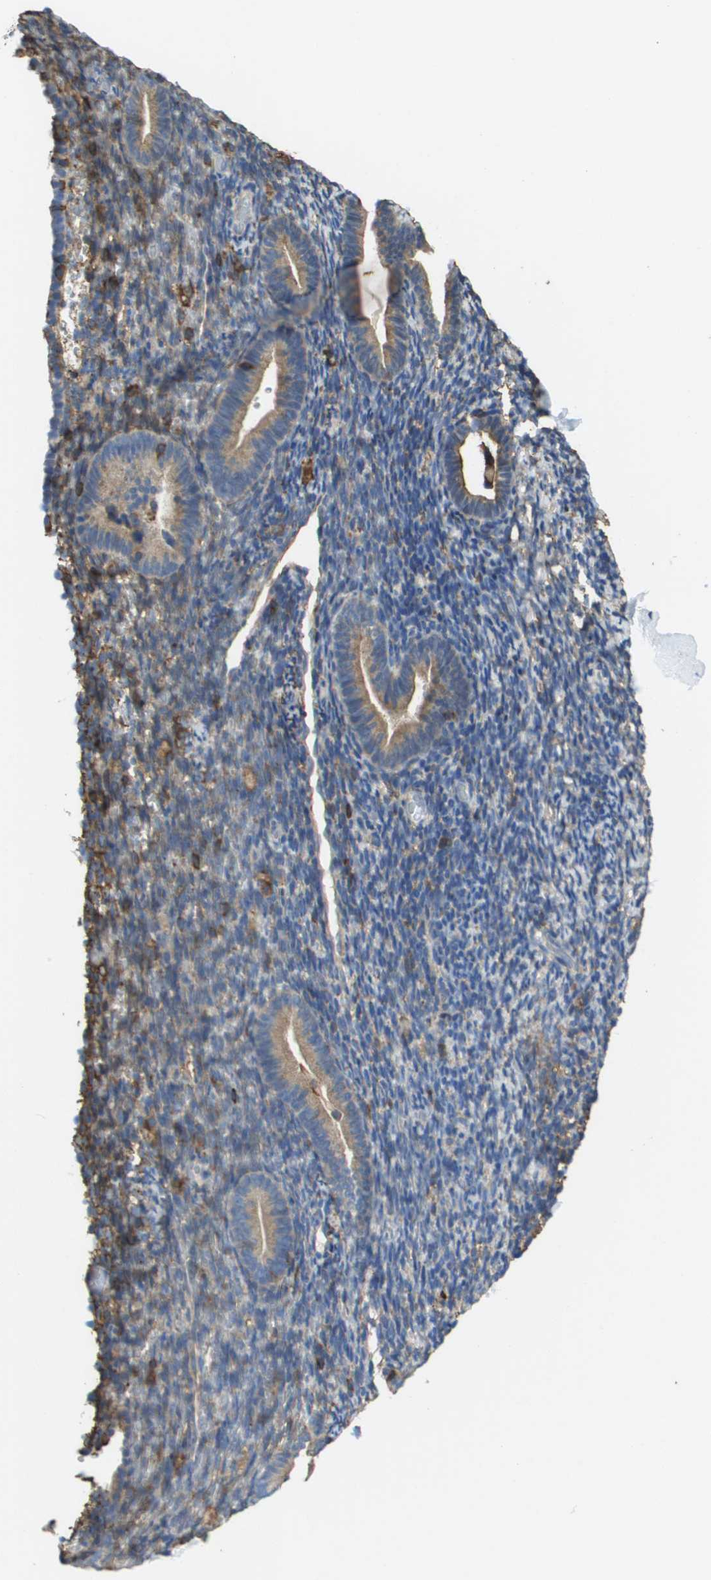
{"staining": {"intensity": "weak", "quantity": "25%-75%", "location": "cytoplasmic/membranous"}, "tissue": "endometrium", "cell_type": "Cells in endometrial stroma", "image_type": "normal", "snomed": [{"axis": "morphology", "description": "Normal tissue, NOS"}, {"axis": "topography", "description": "Endometrium"}], "caption": "Immunohistochemistry (IHC) (DAB (3,3'-diaminobenzidine)) staining of normal endometrium displays weak cytoplasmic/membranous protein expression in about 25%-75% of cells in endometrial stroma. The protein is shown in brown color, while the nuclei are stained blue.", "gene": "PASK", "patient": {"sex": "female", "age": 51}}